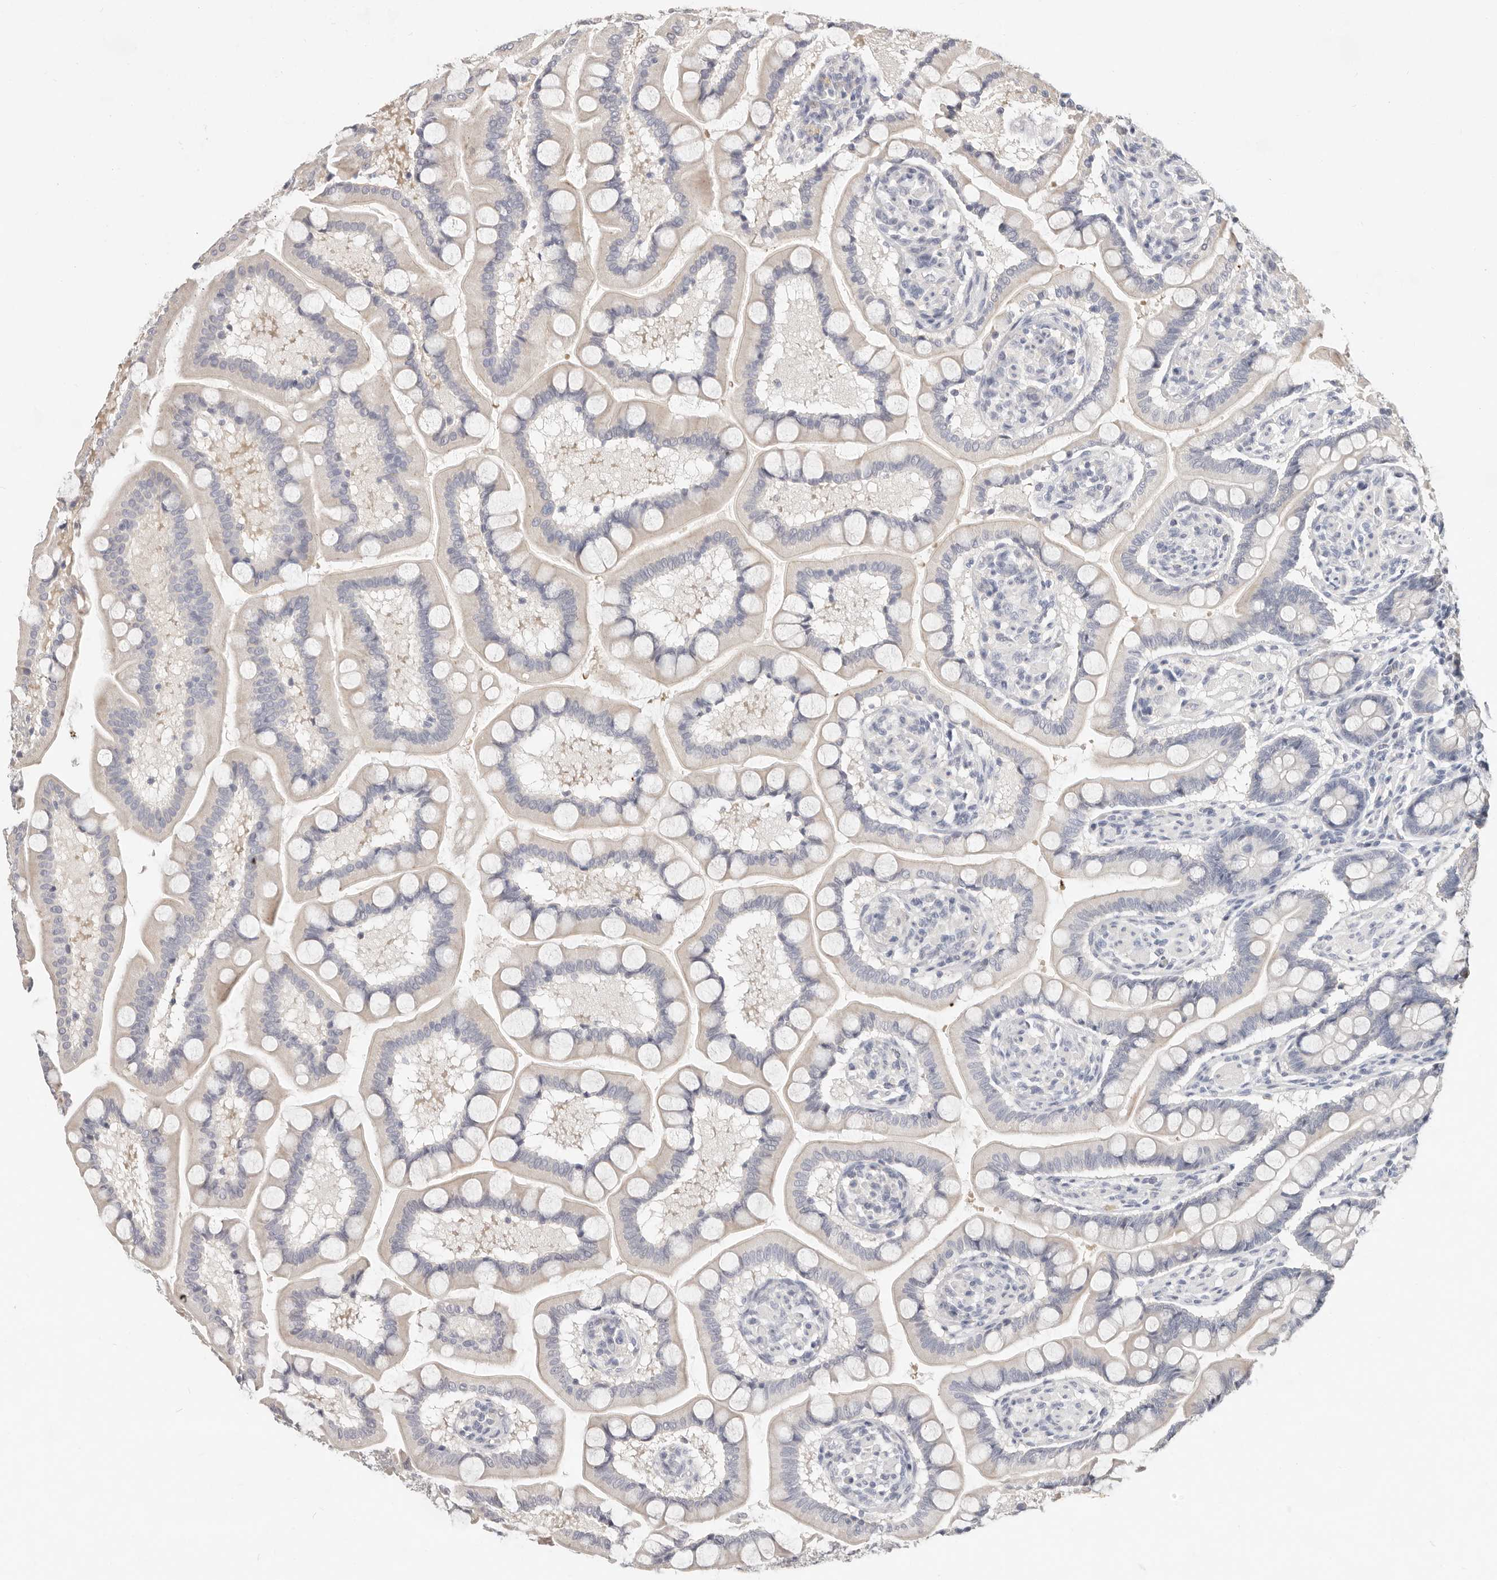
{"staining": {"intensity": "negative", "quantity": "none", "location": "none"}, "tissue": "small intestine", "cell_type": "Glandular cells", "image_type": "normal", "snomed": [{"axis": "morphology", "description": "Normal tissue, NOS"}, {"axis": "topography", "description": "Small intestine"}], "caption": "An image of small intestine stained for a protein displays no brown staining in glandular cells. (DAB (3,3'-diaminobenzidine) immunohistochemistry visualized using brightfield microscopy, high magnification).", "gene": "TMEM63B", "patient": {"sex": "male", "age": 41}}